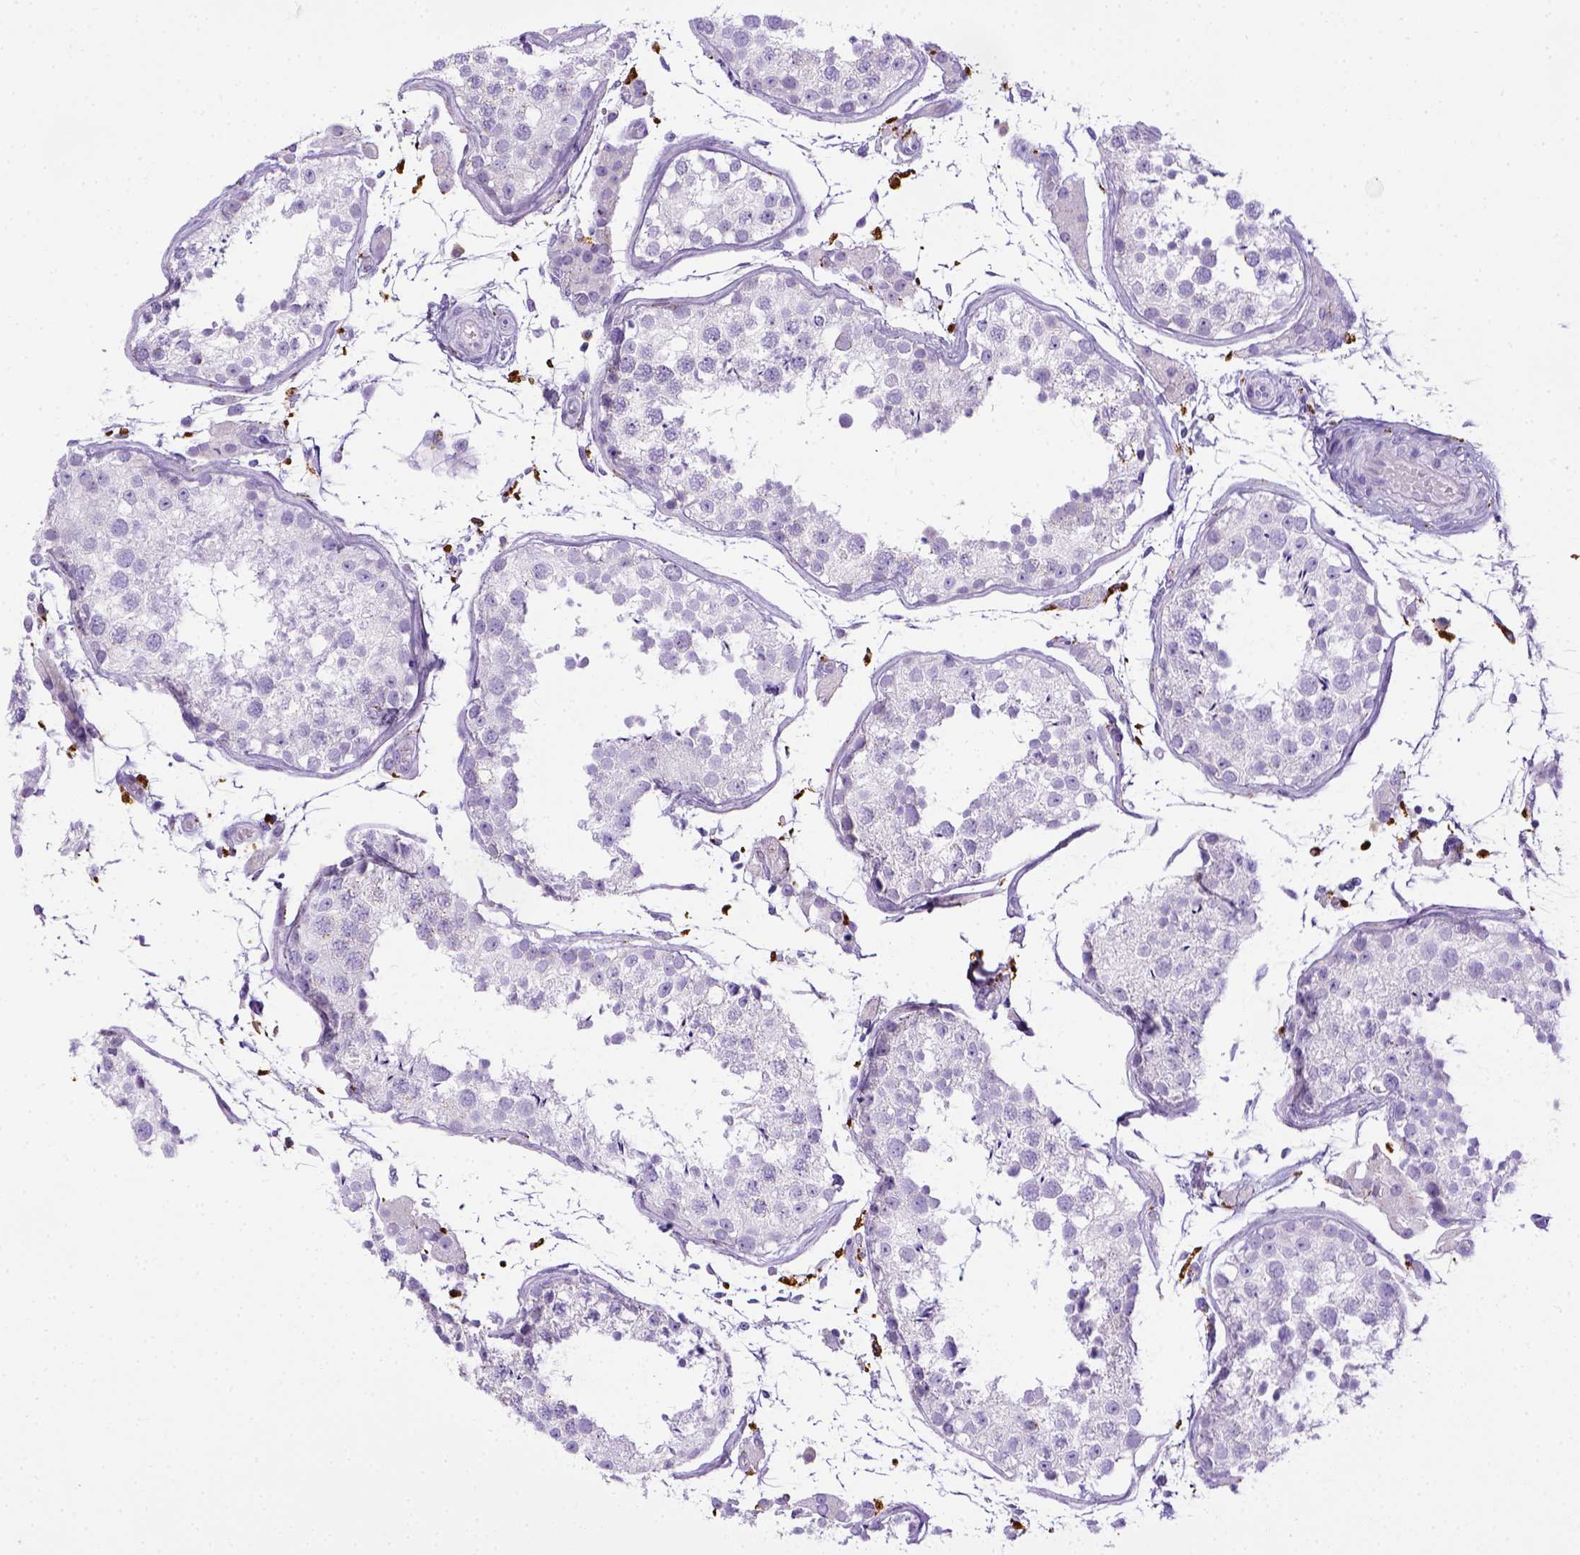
{"staining": {"intensity": "negative", "quantity": "none", "location": "none"}, "tissue": "testis", "cell_type": "Cells in seminiferous ducts", "image_type": "normal", "snomed": [{"axis": "morphology", "description": "Normal tissue, NOS"}, {"axis": "topography", "description": "Testis"}], "caption": "DAB immunohistochemical staining of unremarkable testis exhibits no significant staining in cells in seminiferous ducts.", "gene": "CD68", "patient": {"sex": "male", "age": 29}}